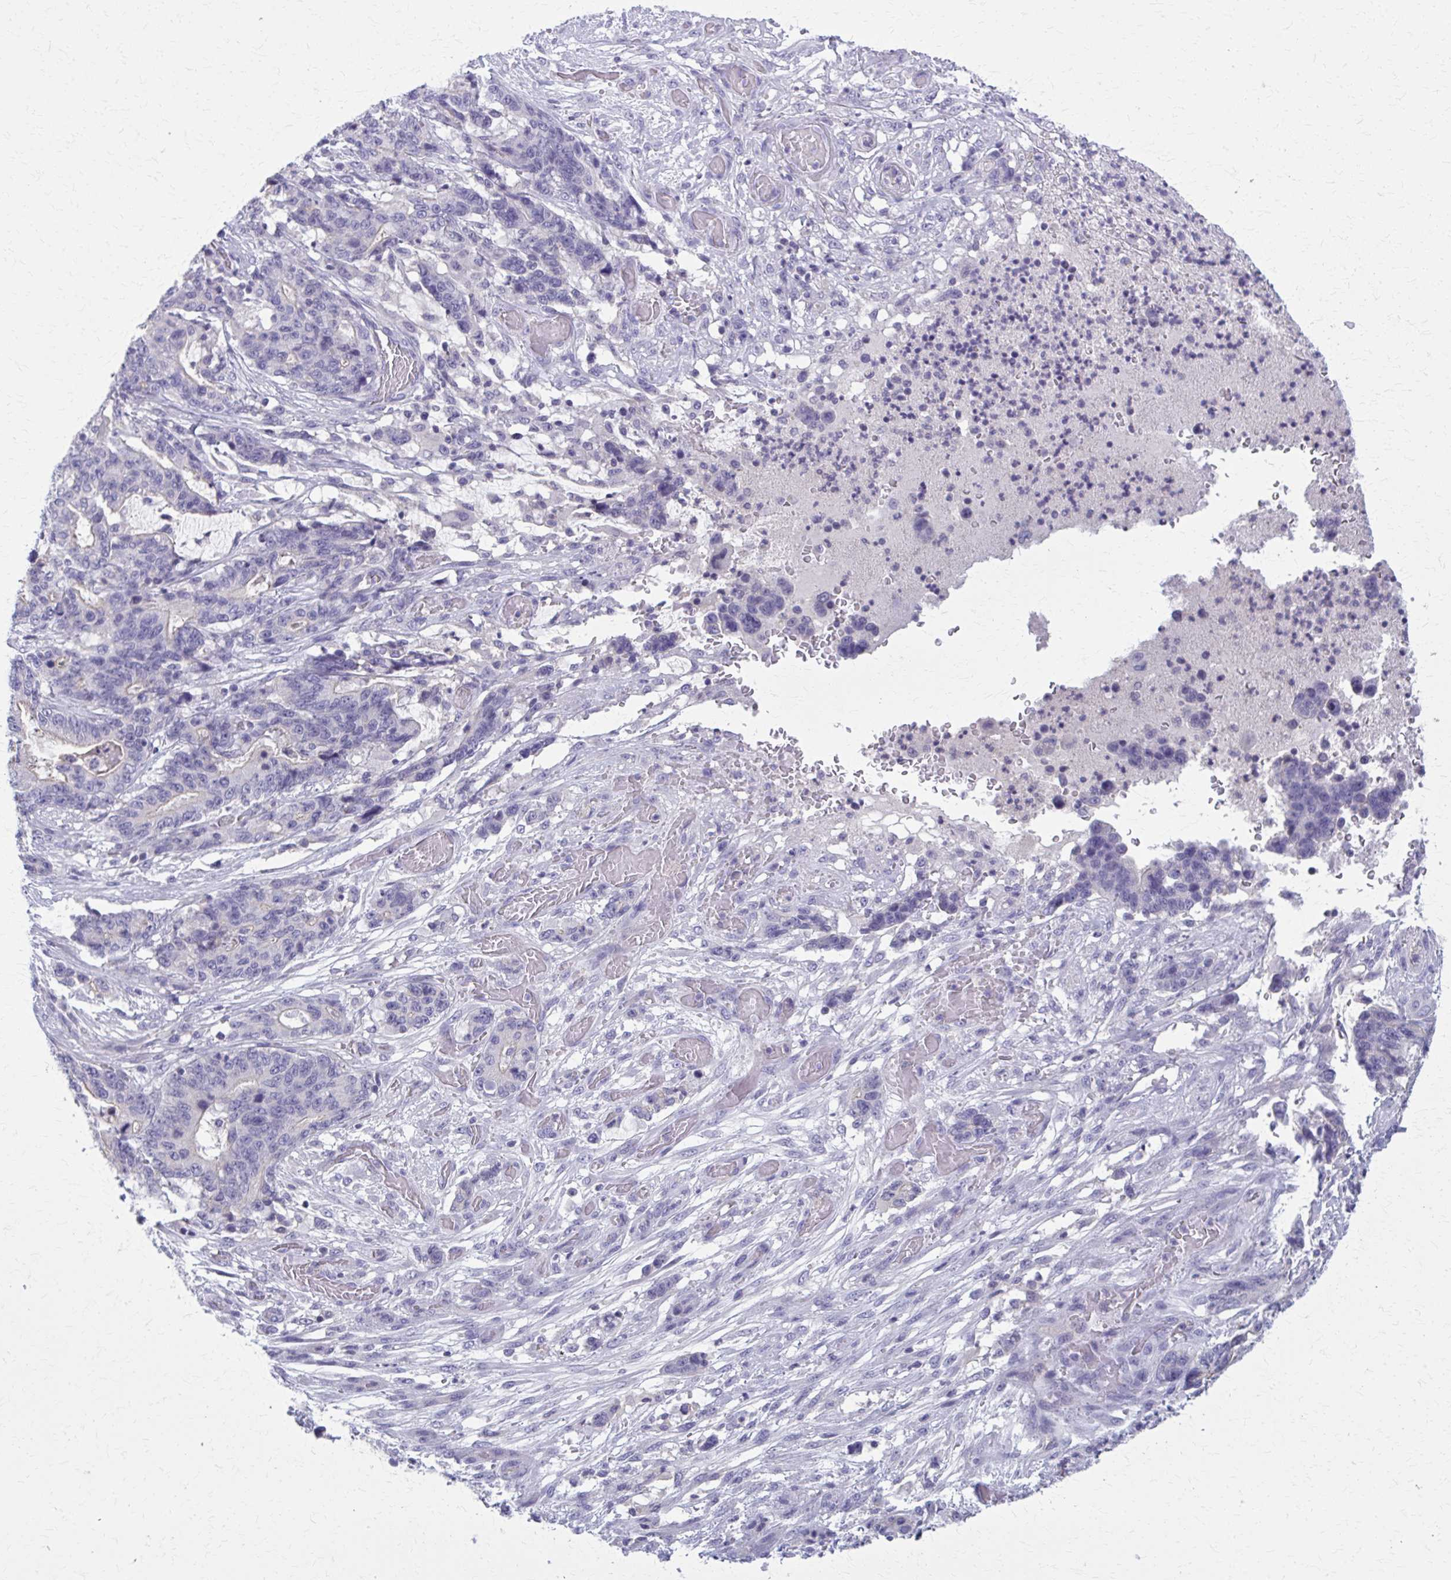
{"staining": {"intensity": "negative", "quantity": "none", "location": "none"}, "tissue": "stomach cancer", "cell_type": "Tumor cells", "image_type": "cancer", "snomed": [{"axis": "morphology", "description": "Normal tissue, NOS"}, {"axis": "morphology", "description": "Adenocarcinoma, NOS"}, {"axis": "topography", "description": "Stomach"}], "caption": "Immunohistochemical staining of human stomach cancer (adenocarcinoma) reveals no significant expression in tumor cells.", "gene": "OR4A47", "patient": {"sex": "female", "age": 64}}